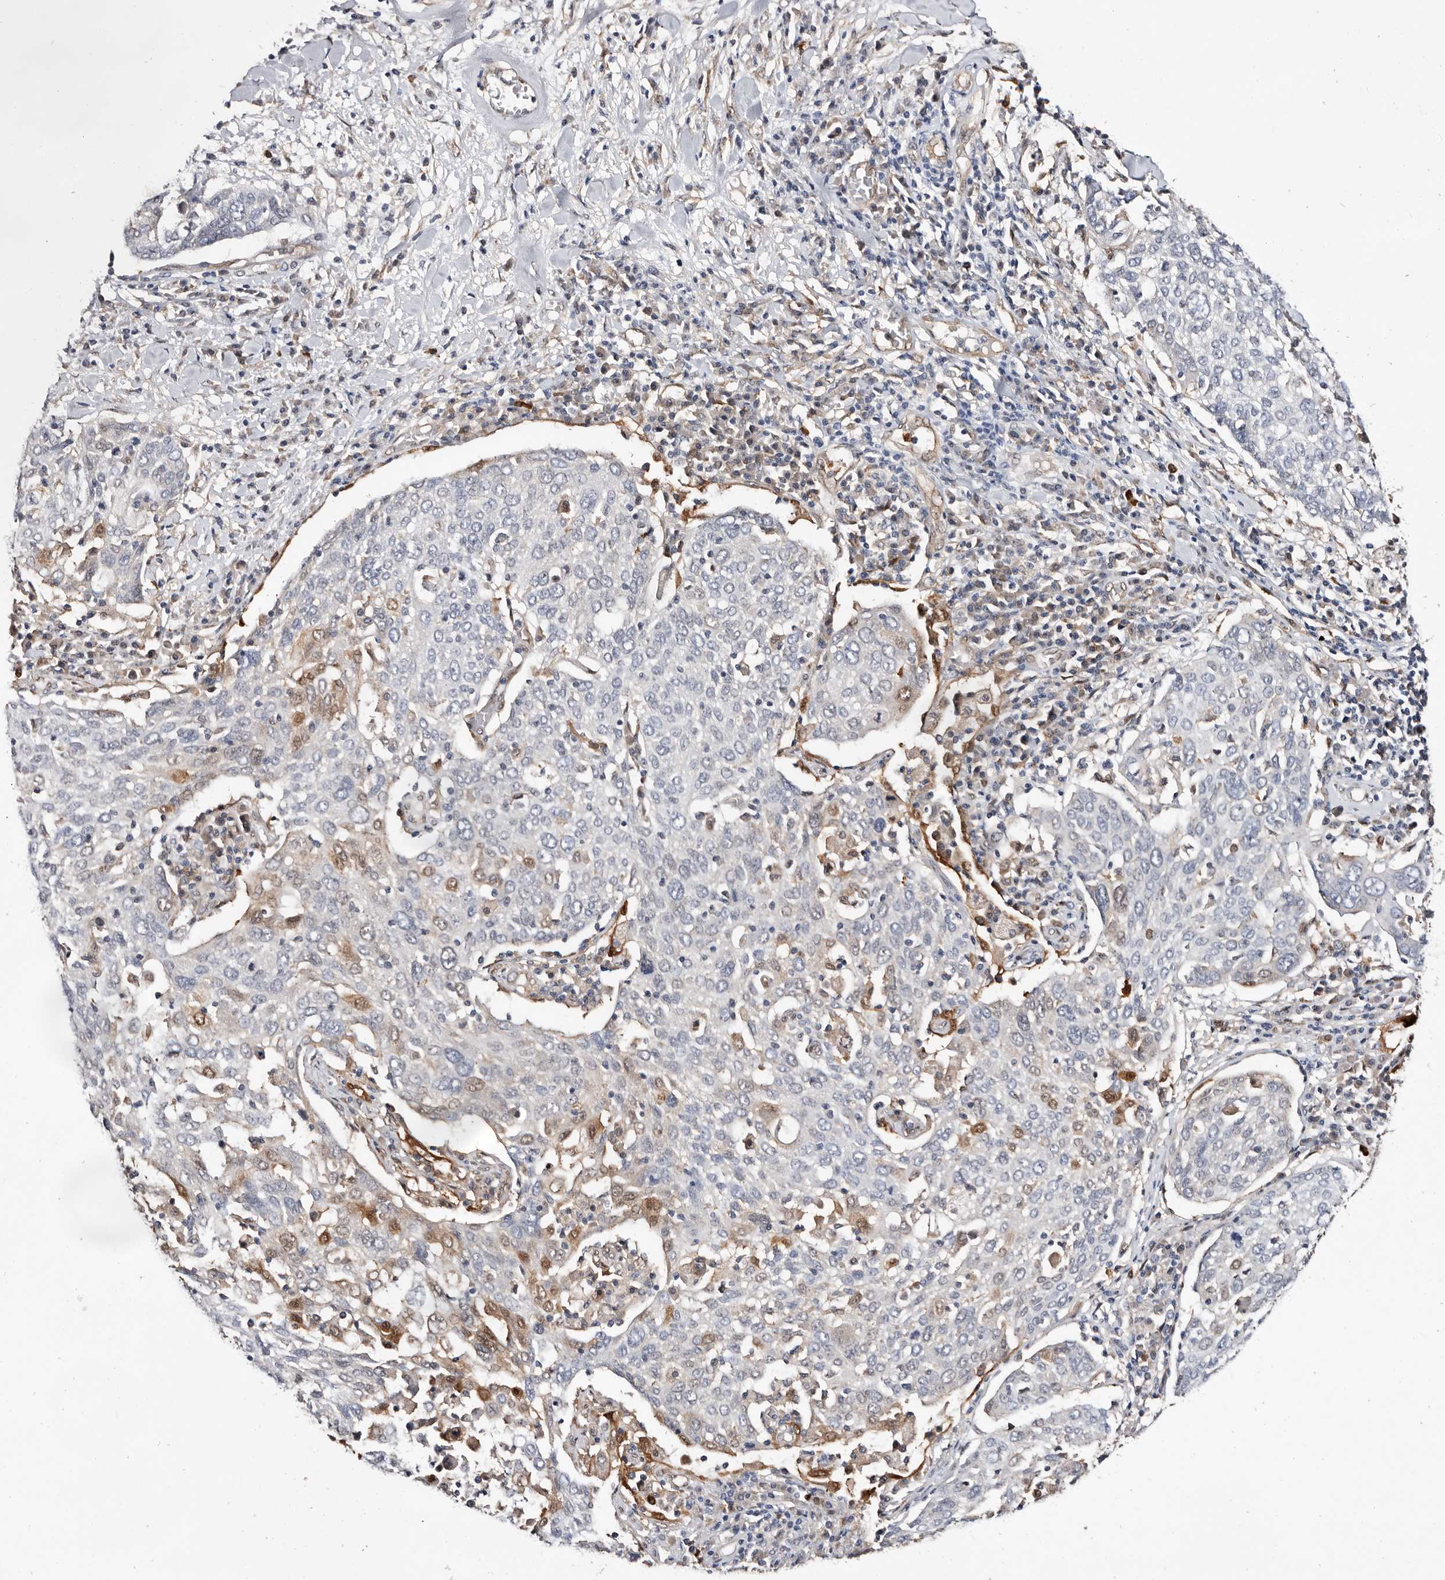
{"staining": {"intensity": "moderate", "quantity": "<25%", "location": "cytoplasmic/membranous,nuclear"}, "tissue": "lung cancer", "cell_type": "Tumor cells", "image_type": "cancer", "snomed": [{"axis": "morphology", "description": "Squamous cell carcinoma, NOS"}, {"axis": "topography", "description": "Lung"}], "caption": "Human lung squamous cell carcinoma stained for a protein (brown) shows moderate cytoplasmic/membranous and nuclear positive expression in about <25% of tumor cells.", "gene": "TP53I3", "patient": {"sex": "male", "age": 65}}